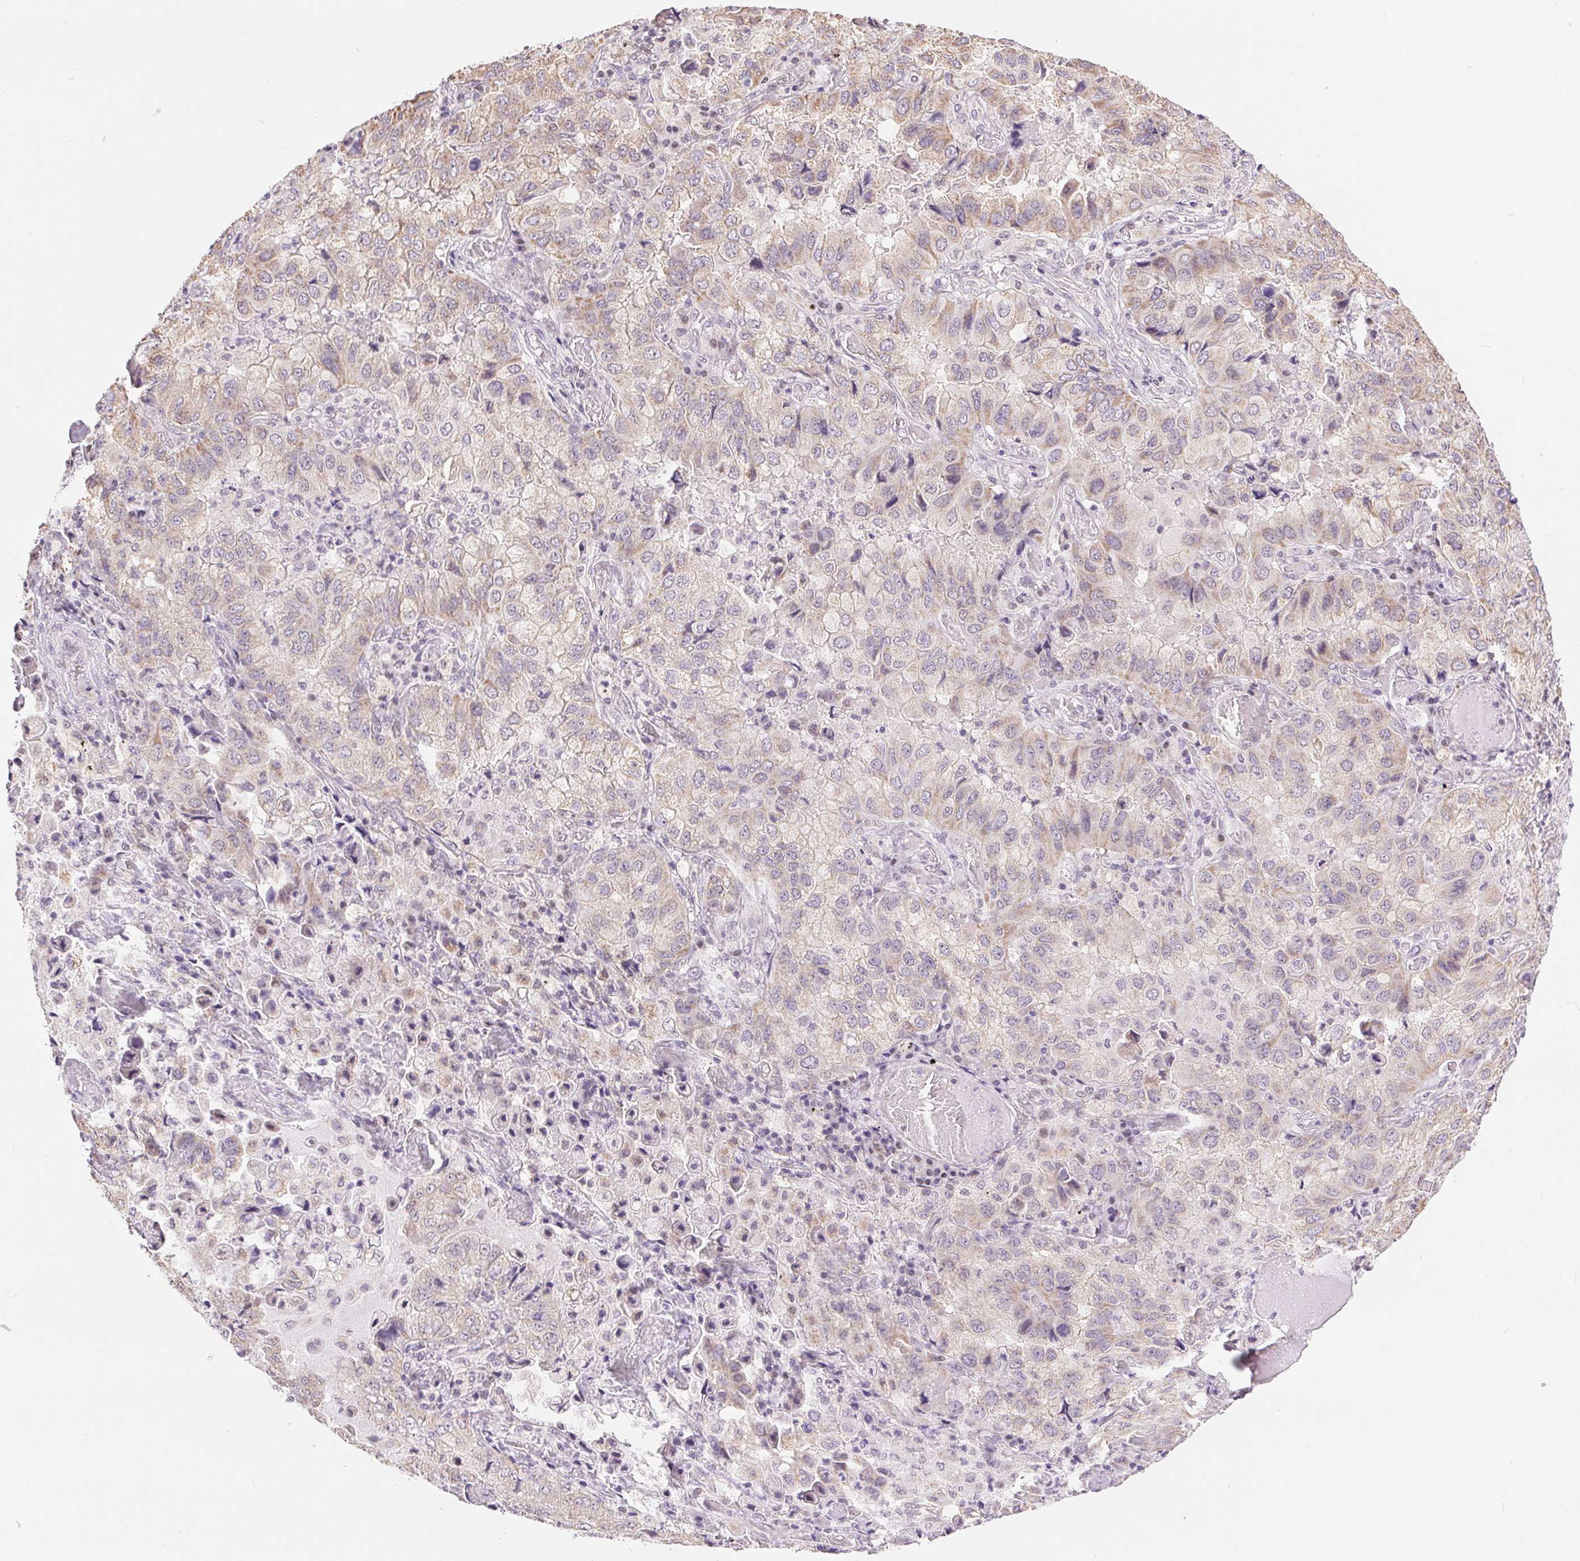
{"staining": {"intensity": "weak", "quantity": "<25%", "location": "cytoplasmic/membranous"}, "tissue": "lung cancer", "cell_type": "Tumor cells", "image_type": "cancer", "snomed": [{"axis": "morphology", "description": "Aneuploidy"}, {"axis": "morphology", "description": "Adenocarcinoma, NOS"}, {"axis": "morphology", "description": "Adenocarcinoma, metastatic, NOS"}, {"axis": "topography", "description": "Lymph node"}, {"axis": "topography", "description": "Lung"}], "caption": "Immunohistochemical staining of lung cancer shows no significant positivity in tumor cells. Brightfield microscopy of immunohistochemistry (IHC) stained with DAB (brown) and hematoxylin (blue), captured at high magnification.", "gene": "POU2F2", "patient": {"sex": "female", "age": 48}}